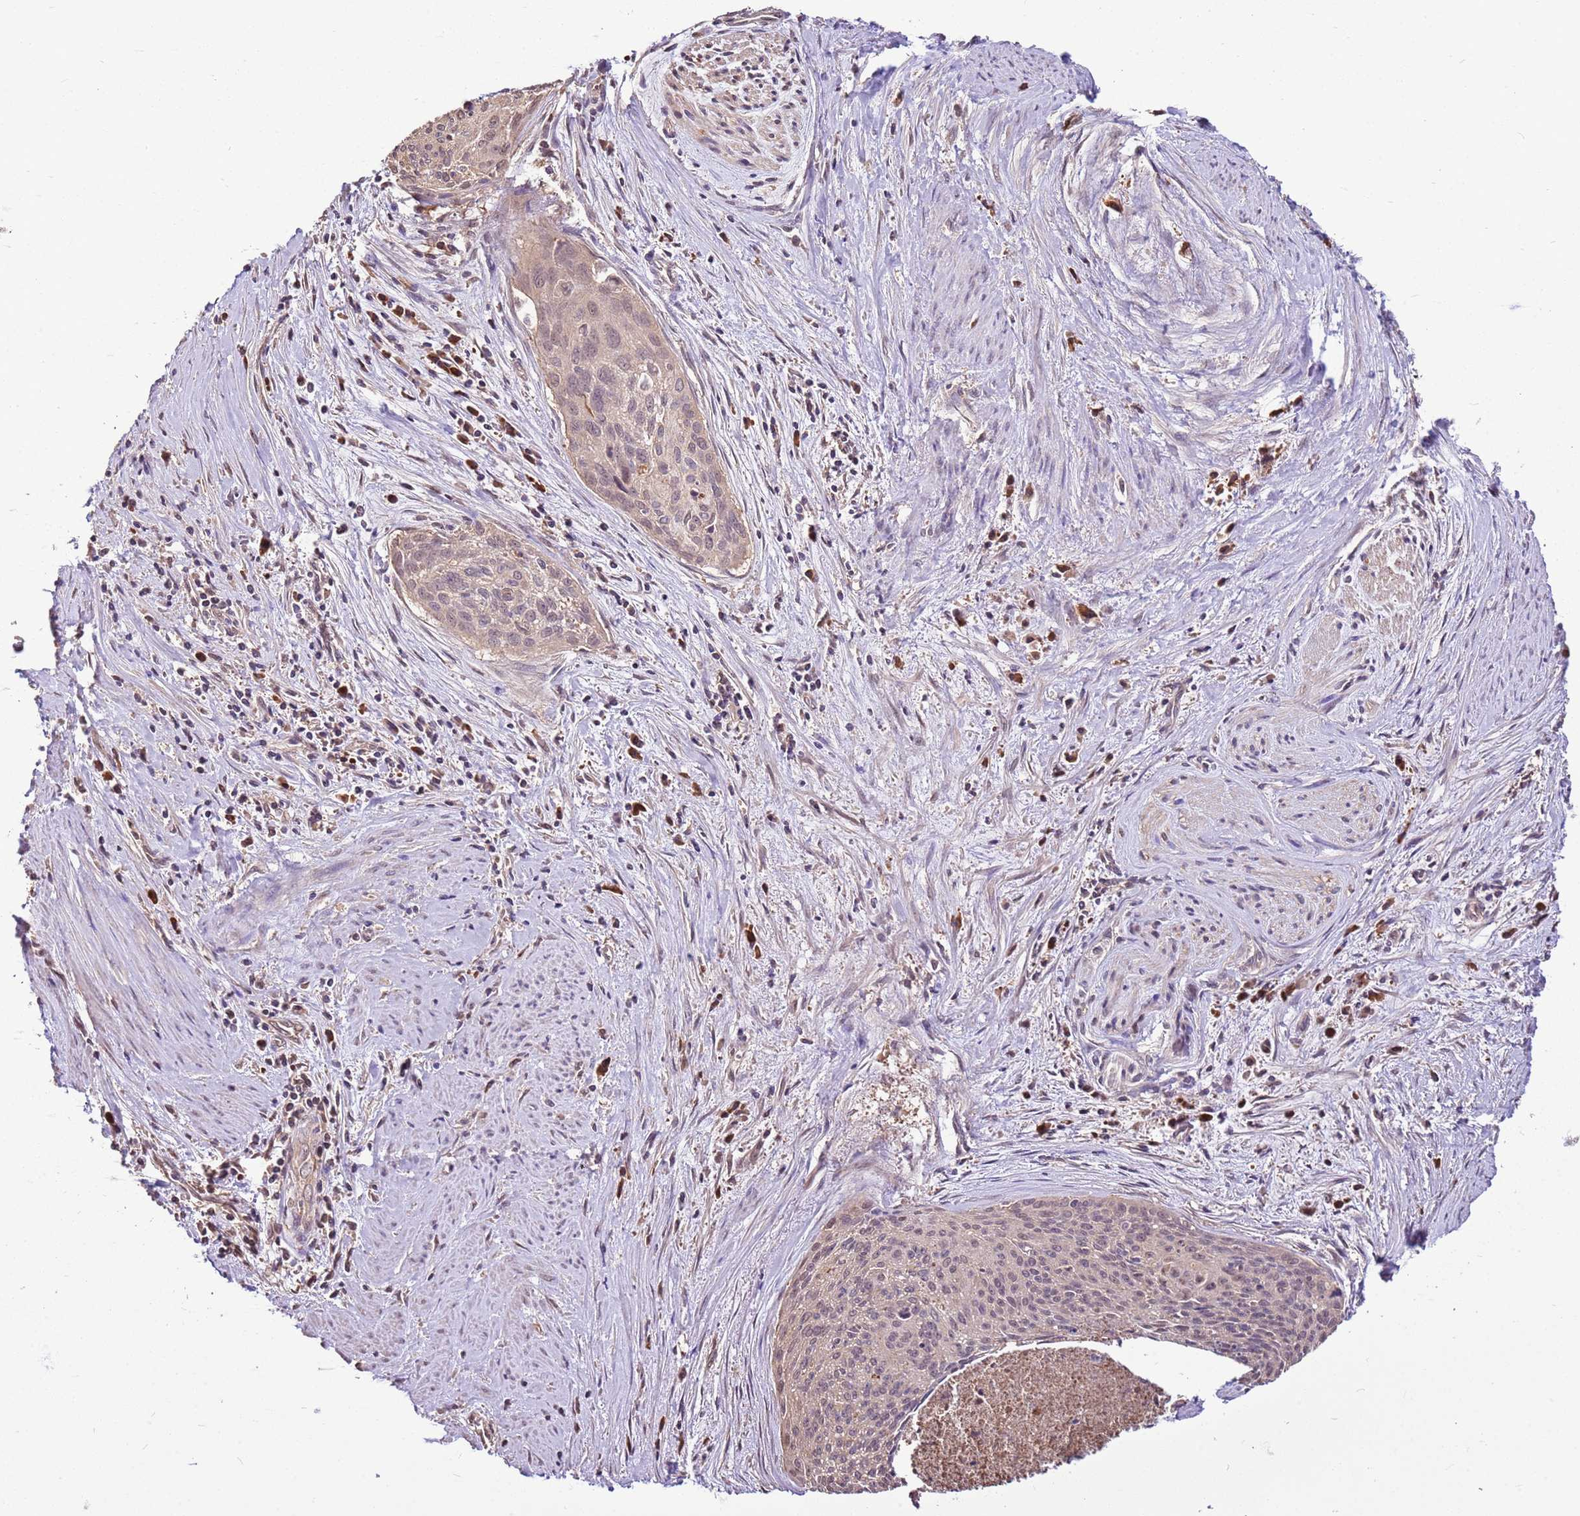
{"staining": {"intensity": "weak", "quantity": "<25%", "location": "nuclear"}, "tissue": "cervical cancer", "cell_type": "Tumor cells", "image_type": "cancer", "snomed": [{"axis": "morphology", "description": "Squamous cell carcinoma, NOS"}, {"axis": "topography", "description": "Cervix"}], "caption": "This is an immunohistochemistry (IHC) micrograph of cervical squamous cell carcinoma. There is no positivity in tumor cells.", "gene": "BBS5", "patient": {"sex": "female", "age": 55}}